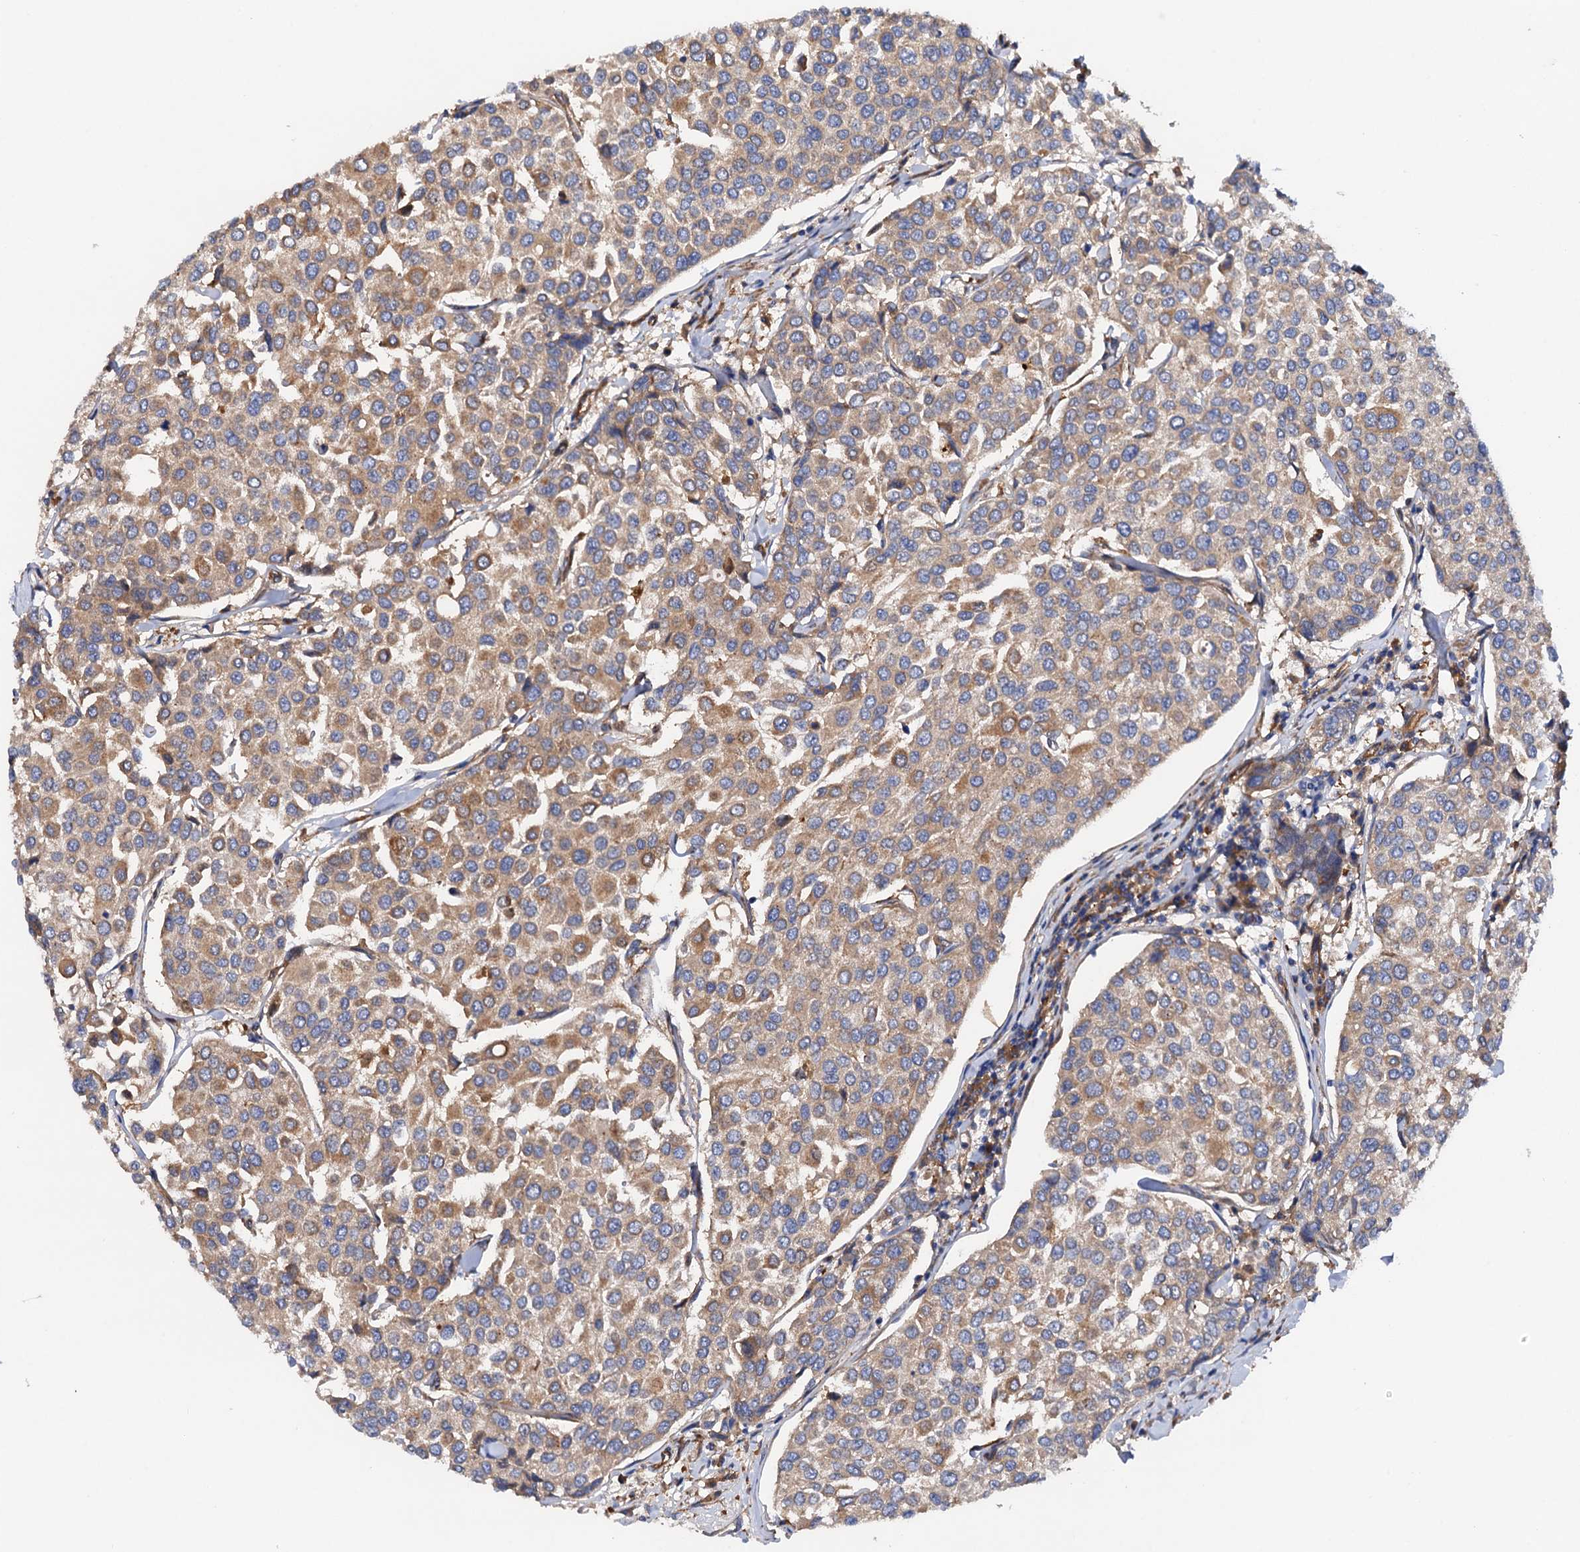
{"staining": {"intensity": "moderate", "quantity": ">75%", "location": "cytoplasmic/membranous"}, "tissue": "breast cancer", "cell_type": "Tumor cells", "image_type": "cancer", "snomed": [{"axis": "morphology", "description": "Duct carcinoma"}, {"axis": "topography", "description": "Breast"}], "caption": "Immunohistochemical staining of breast cancer (invasive ductal carcinoma) displays medium levels of moderate cytoplasmic/membranous expression in about >75% of tumor cells. Immunohistochemistry (ihc) stains the protein of interest in brown and the nuclei are stained blue.", "gene": "MRPL48", "patient": {"sex": "female", "age": 55}}